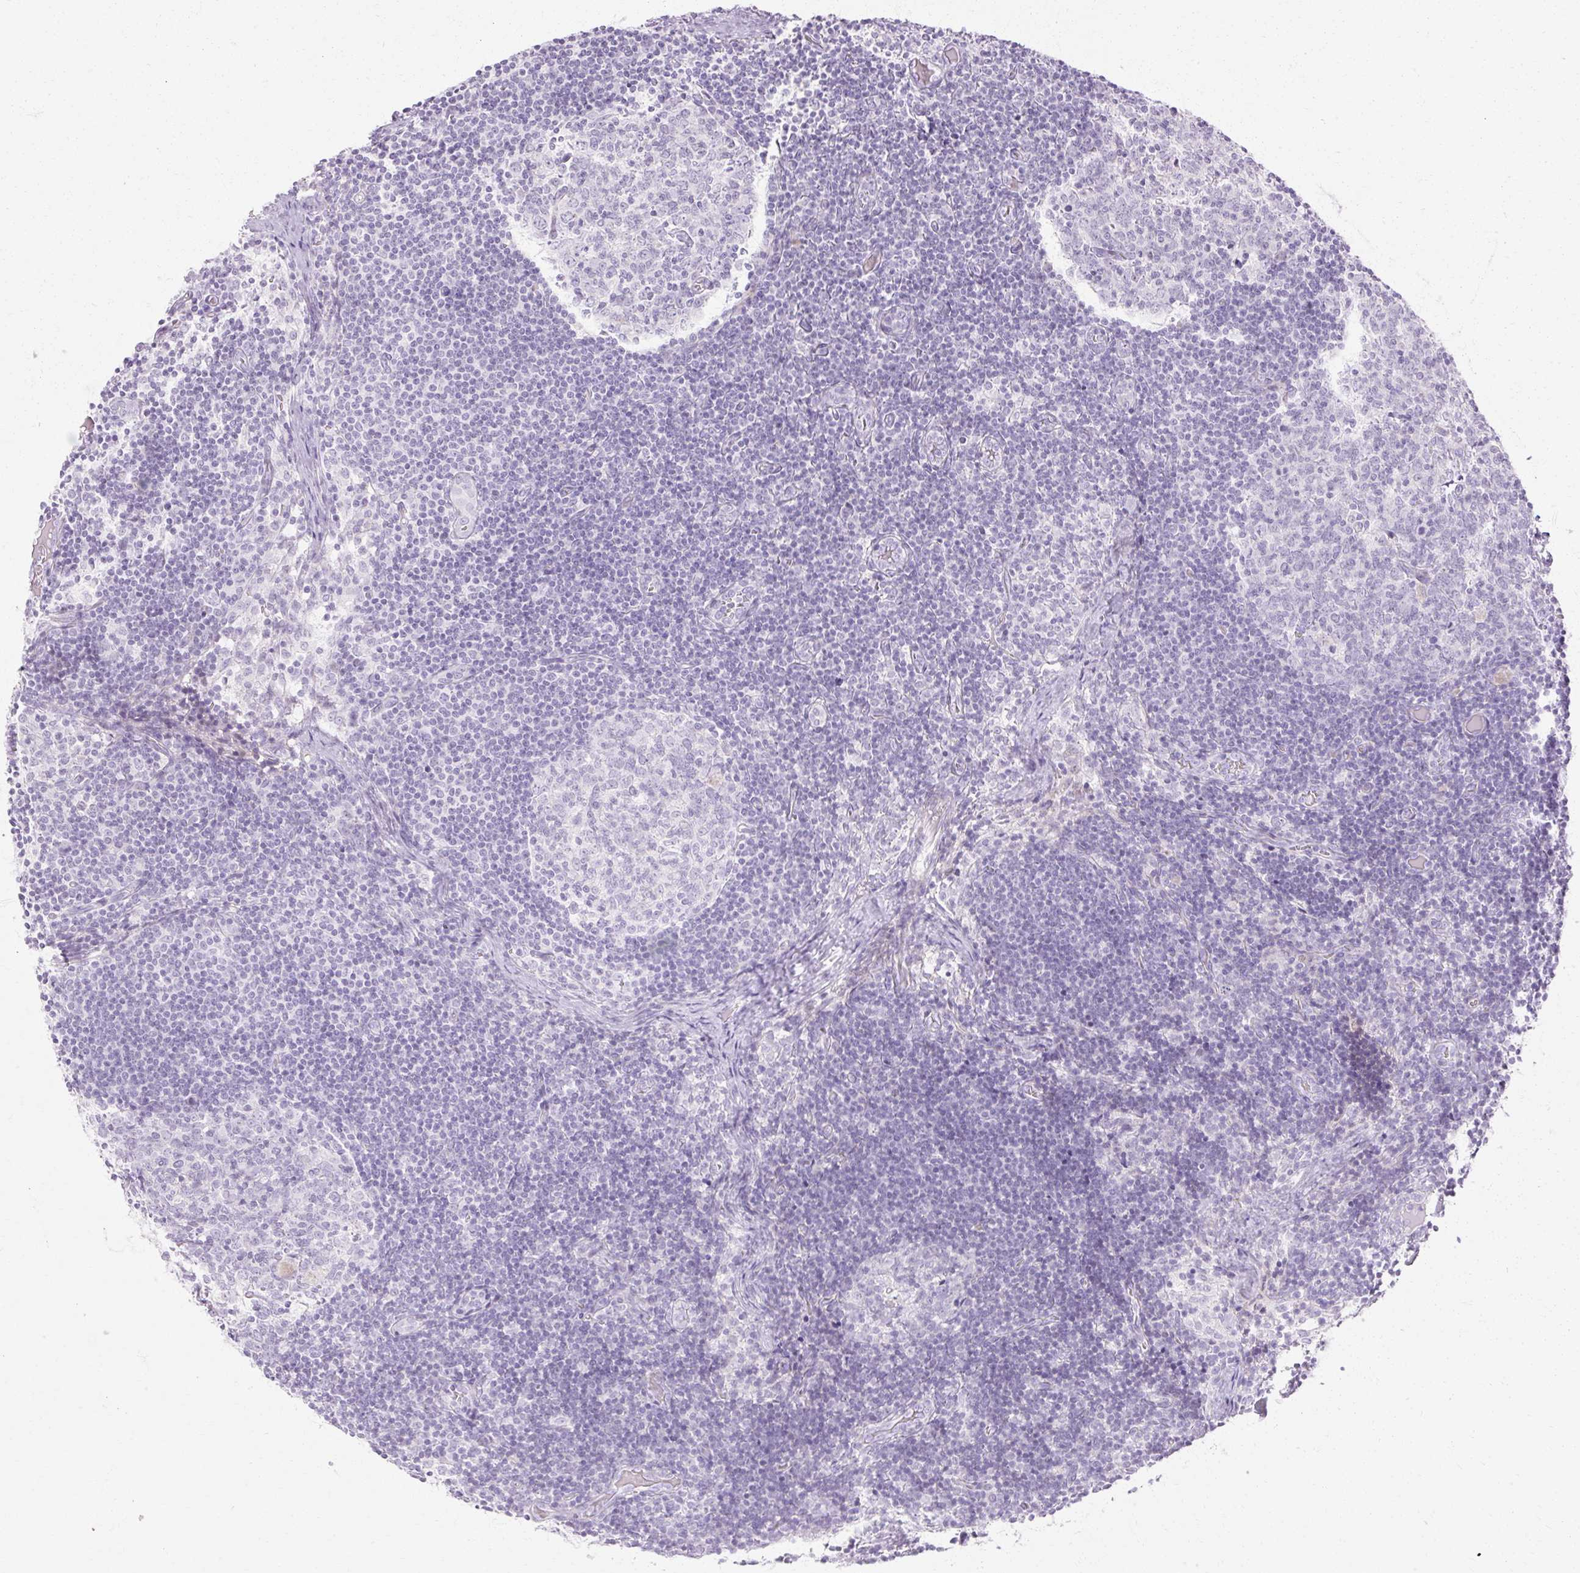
{"staining": {"intensity": "negative", "quantity": "none", "location": "none"}, "tissue": "lymph node", "cell_type": "Germinal center cells", "image_type": "normal", "snomed": [{"axis": "morphology", "description": "Normal tissue, NOS"}, {"axis": "topography", "description": "Lymph node"}], "caption": "Germinal center cells are negative for protein expression in normal human lymph node. The staining is performed using DAB brown chromogen with nuclei counter-stained in using hematoxylin.", "gene": "C3orf49", "patient": {"sex": "female", "age": 31}}